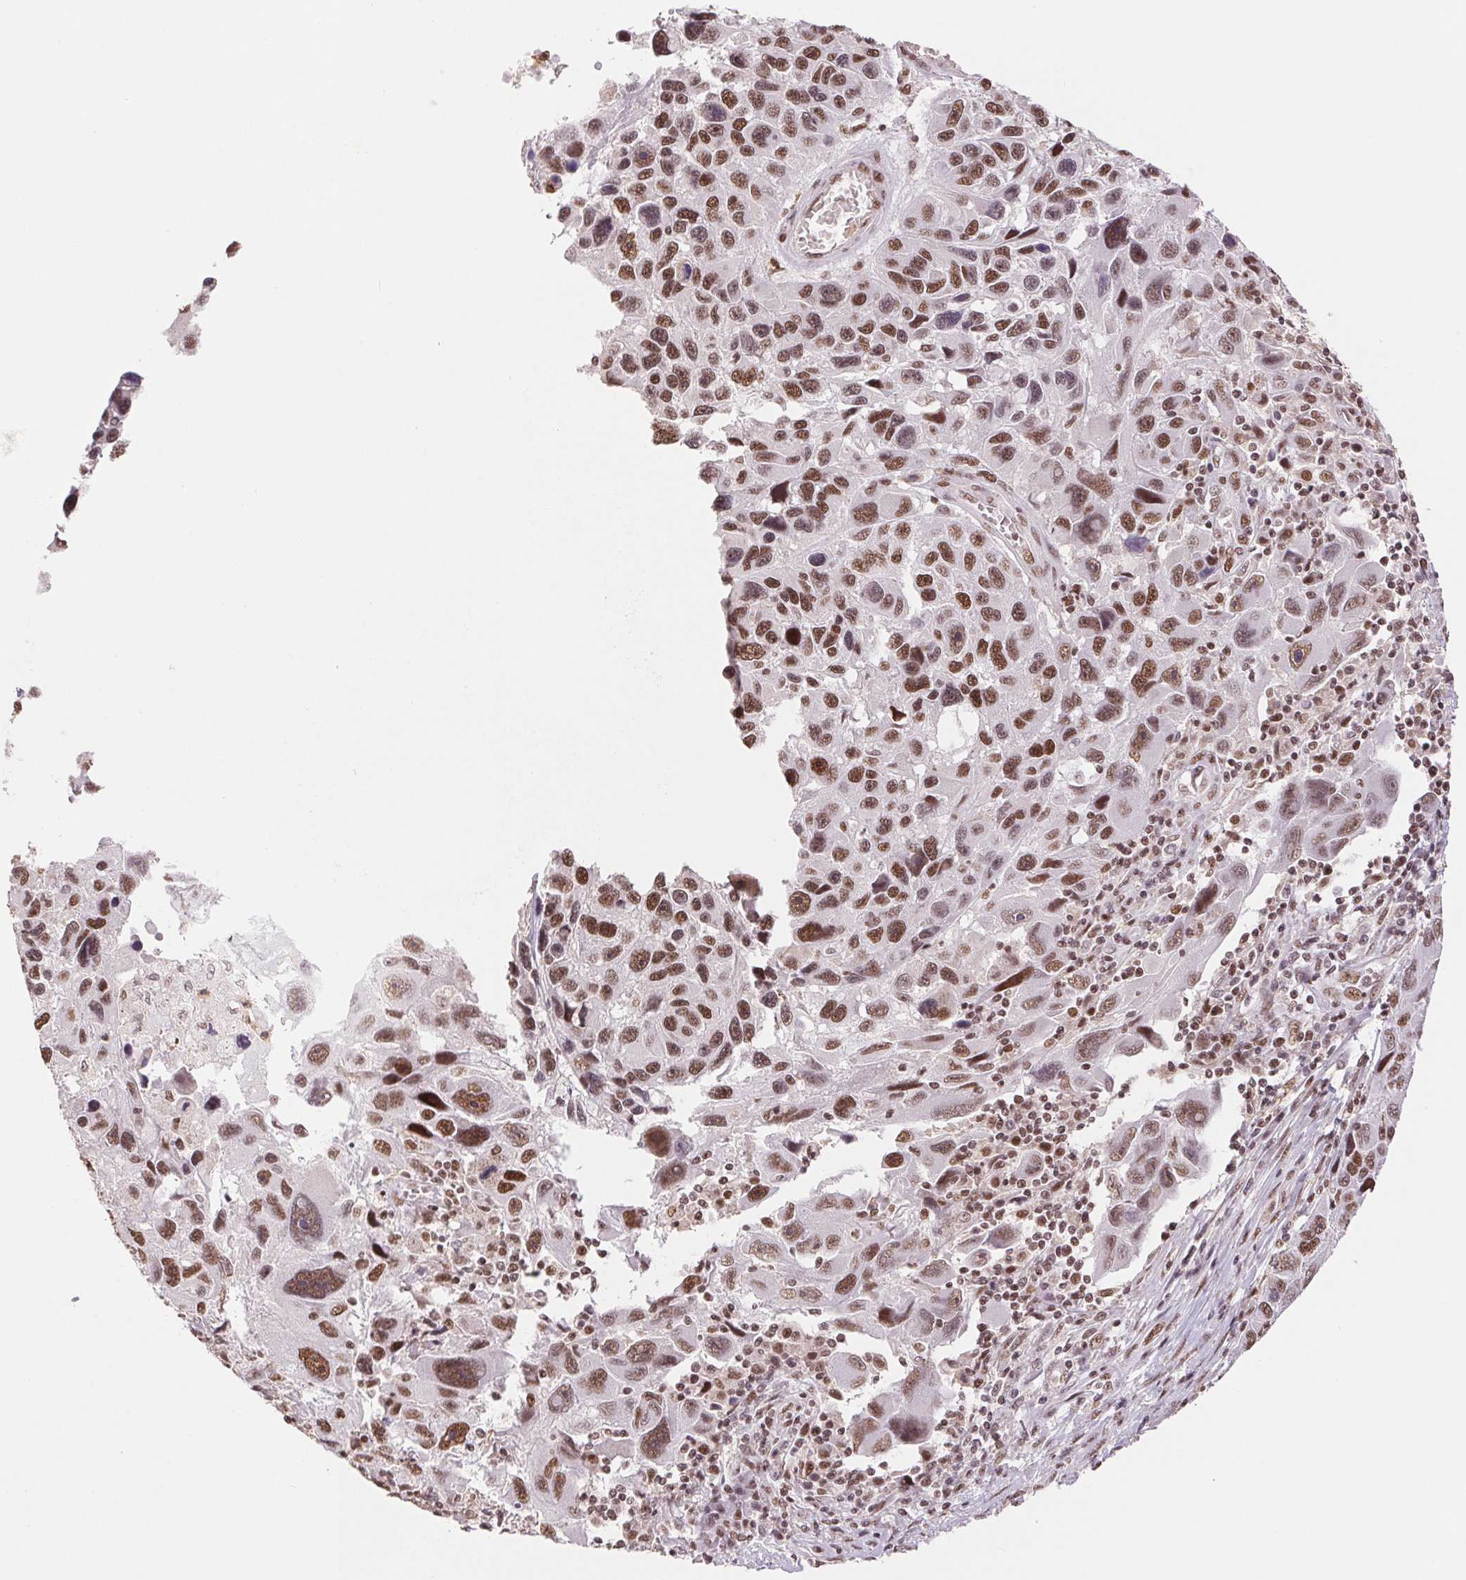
{"staining": {"intensity": "strong", "quantity": ">75%", "location": "nuclear"}, "tissue": "melanoma", "cell_type": "Tumor cells", "image_type": "cancer", "snomed": [{"axis": "morphology", "description": "Malignant melanoma, NOS"}, {"axis": "topography", "description": "Skin"}], "caption": "High-magnification brightfield microscopy of melanoma stained with DAB (3,3'-diaminobenzidine) (brown) and counterstained with hematoxylin (blue). tumor cells exhibit strong nuclear positivity is identified in approximately>75% of cells.", "gene": "SREK1", "patient": {"sex": "male", "age": 53}}